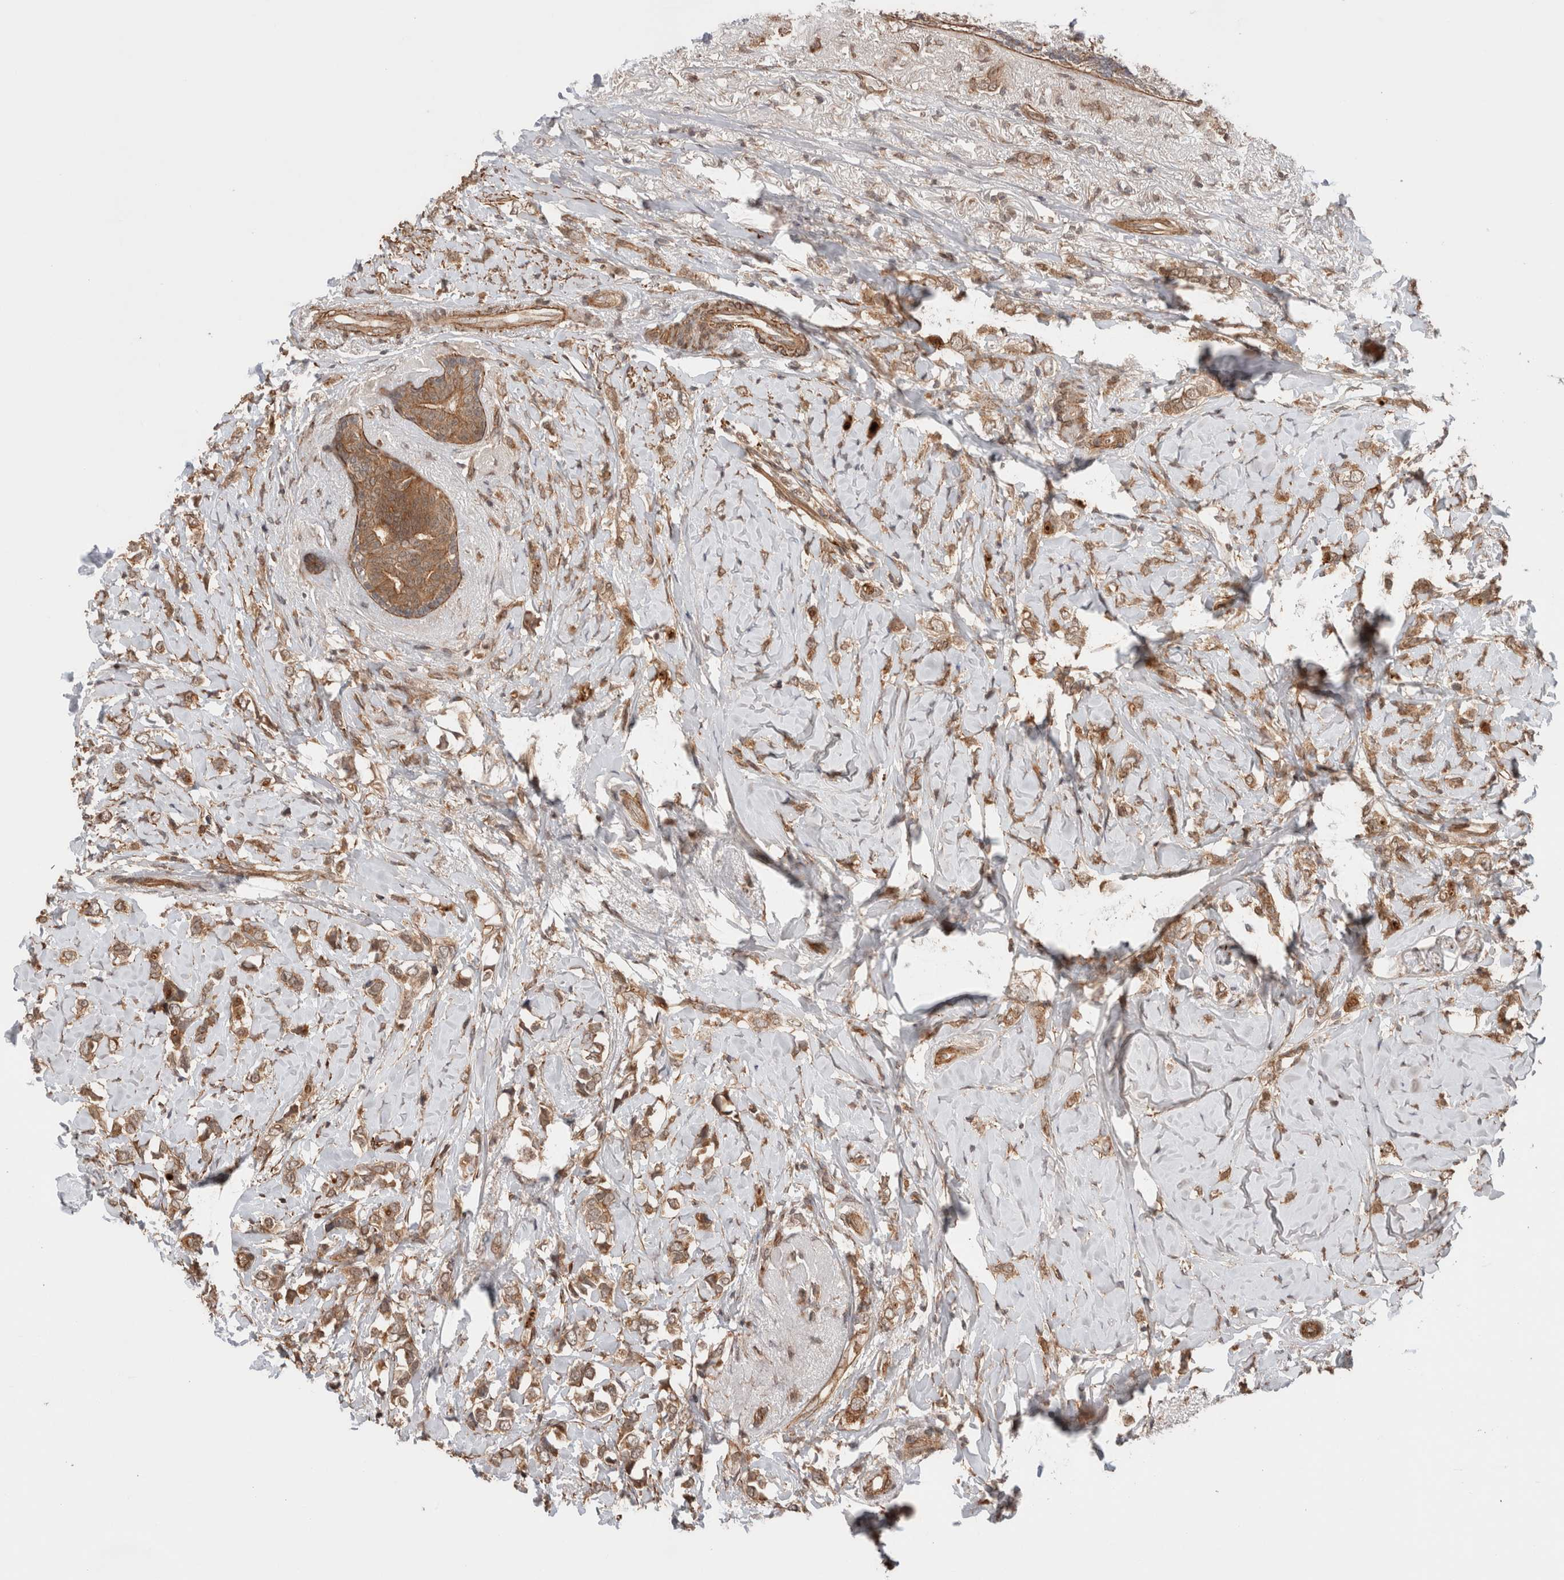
{"staining": {"intensity": "moderate", "quantity": ">75%", "location": "cytoplasmic/membranous,nuclear"}, "tissue": "breast cancer", "cell_type": "Tumor cells", "image_type": "cancer", "snomed": [{"axis": "morphology", "description": "Normal tissue, NOS"}, {"axis": "morphology", "description": "Lobular carcinoma"}, {"axis": "topography", "description": "Breast"}], "caption": "Lobular carcinoma (breast) tissue displays moderate cytoplasmic/membranous and nuclear positivity in about >75% of tumor cells", "gene": "ZNF649", "patient": {"sex": "female", "age": 47}}